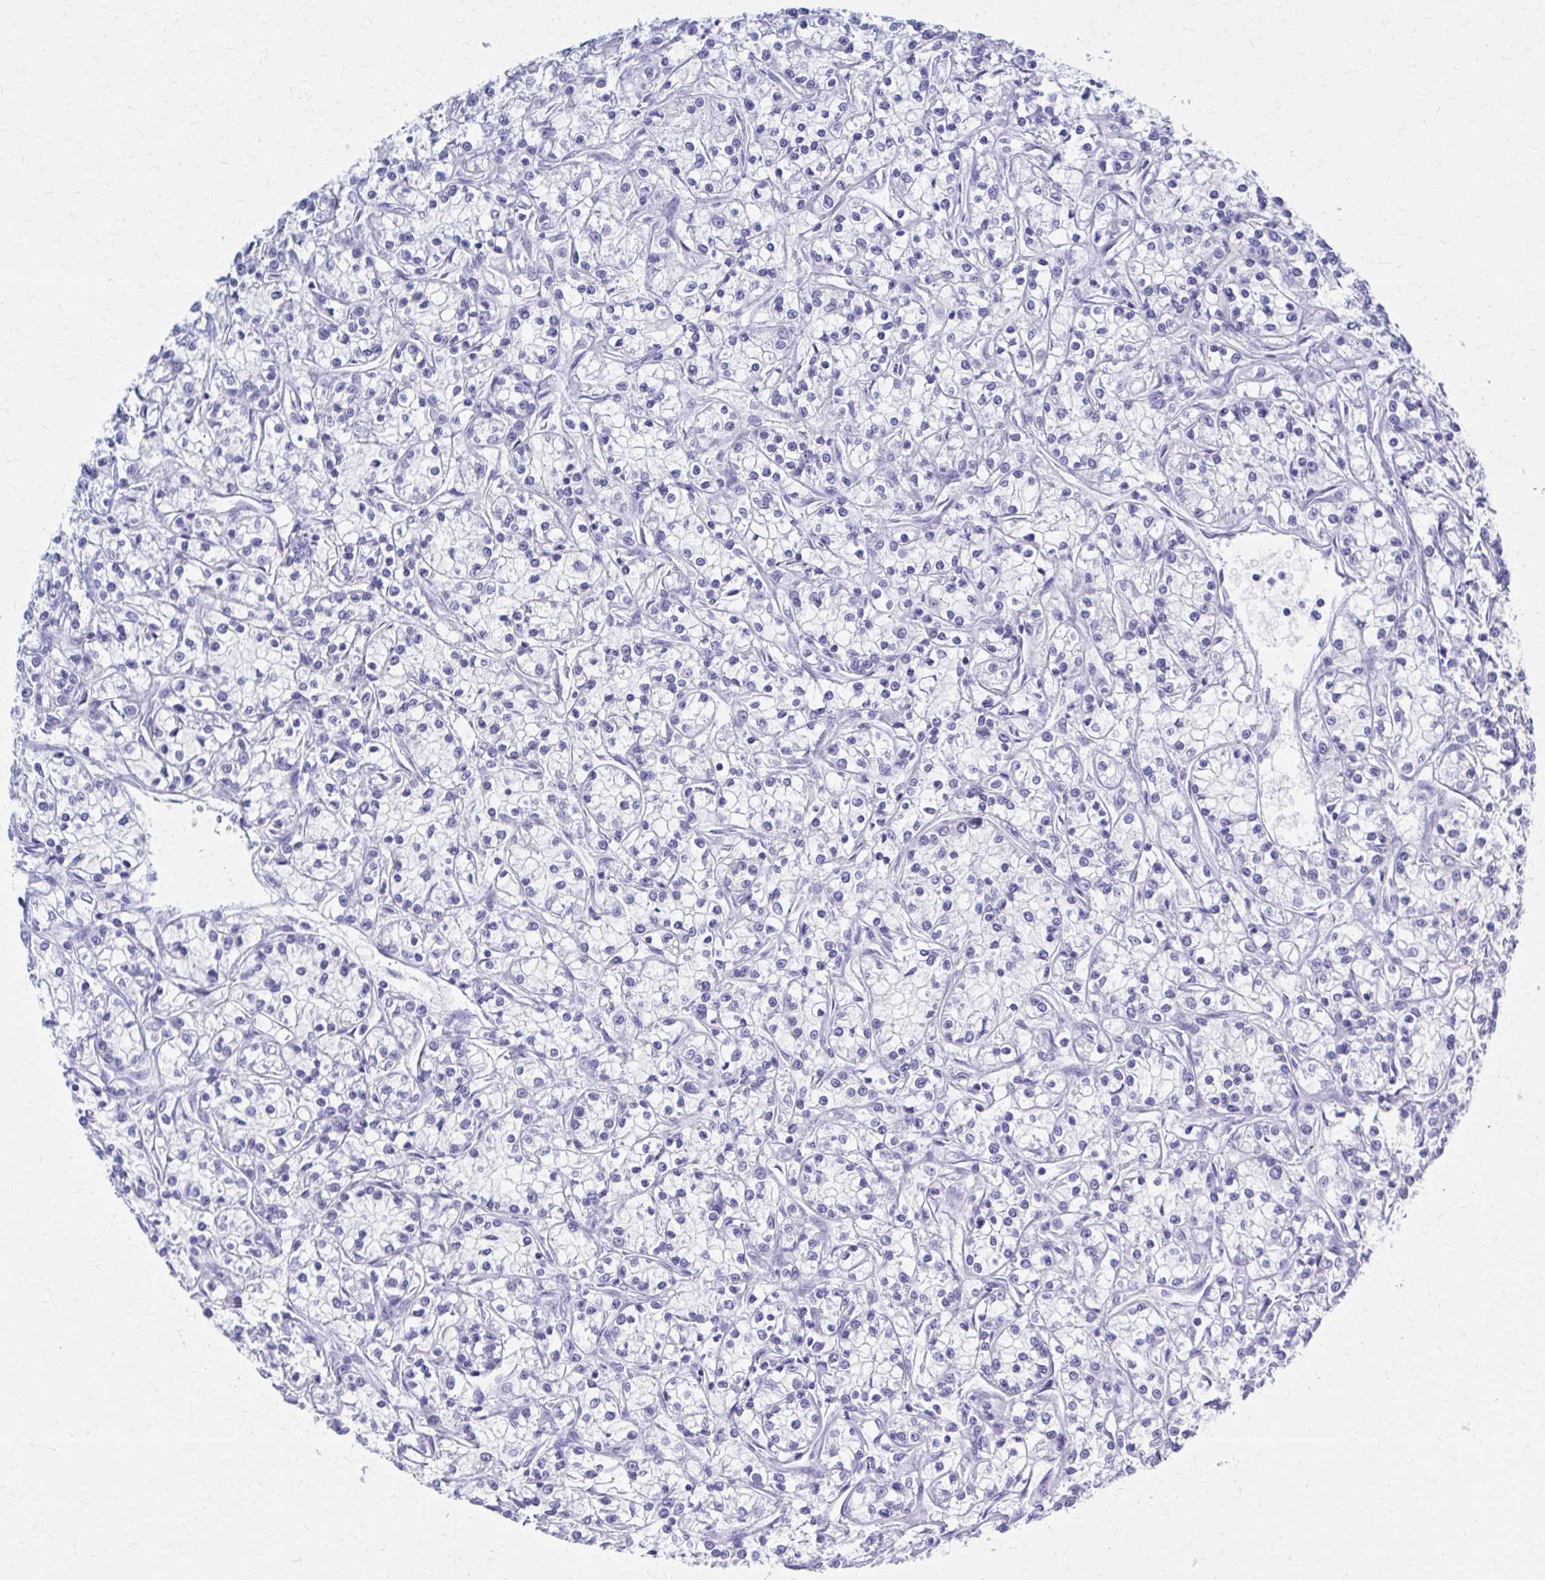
{"staining": {"intensity": "negative", "quantity": "none", "location": "none"}, "tissue": "renal cancer", "cell_type": "Tumor cells", "image_type": "cancer", "snomed": [{"axis": "morphology", "description": "Adenocarcinoma, NOS"}, {"axis": "topography", "description": "Kidney"}], "caption": "Tumor cells are negative for brown protein staining in renal cancer (adenocarcinoma).", "gene": "CELF5", "patient": {"sex": "female", "age": 59}}